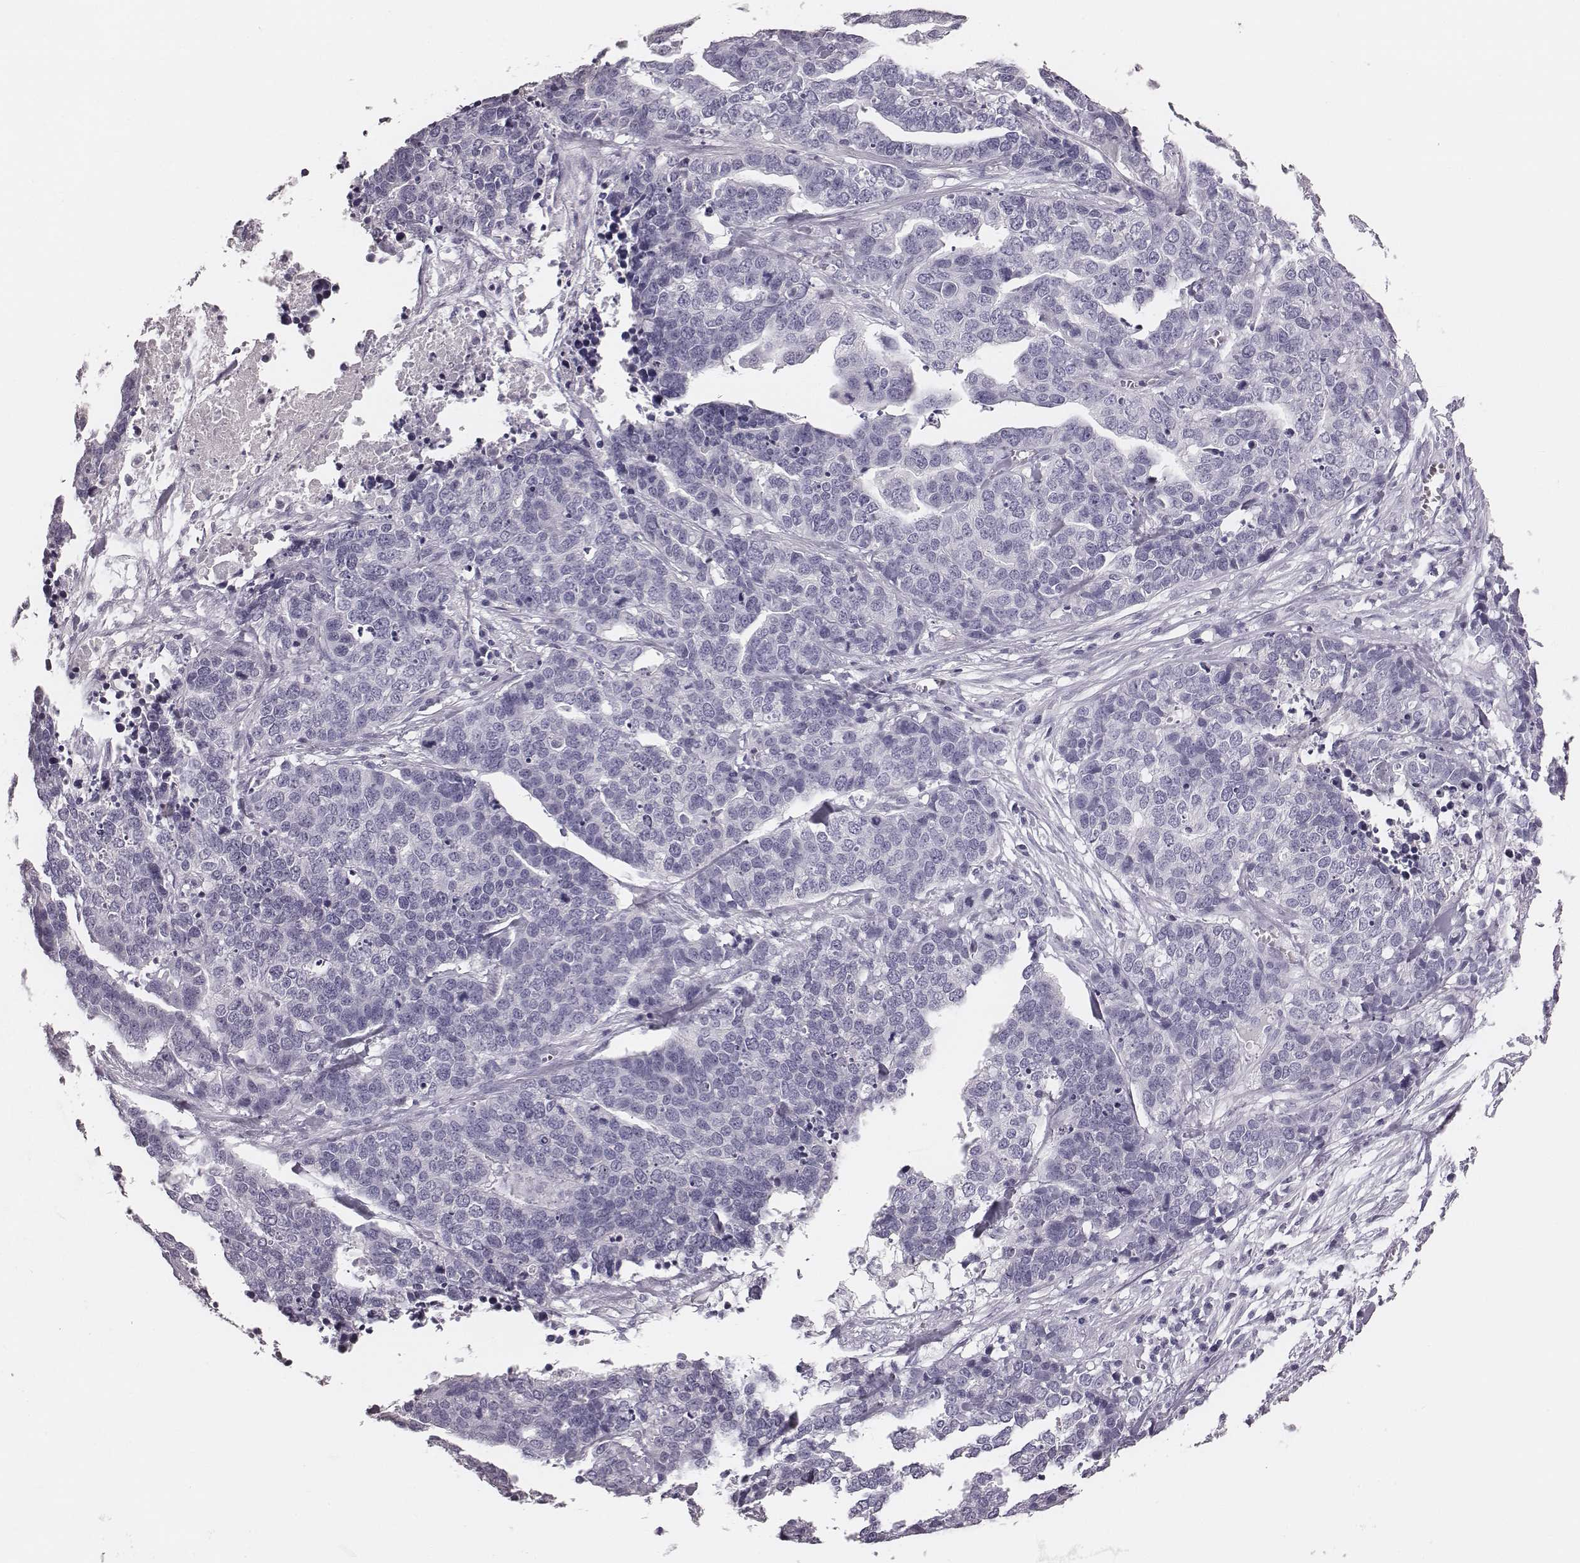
{"staining": {"intensity": "negative", "quantity": "none", "location": "none"}, "tissue": "ovarian cancer", "cell_type": "Tumor cells", "image_type": "cancer", "snomed": [{"axis": "morphology", "description": "Carcinoma, endometroid"}, {"axis": "topography", "description": "Ovary"}], "caption": "A high-resolution micrograph shows IHC staining of endometroid carcinoma (ovarian), which demonstrates no significant positivity in tumor cells.", "gene": "CSH1", "patient": {"sex": "female", "age": 65}}